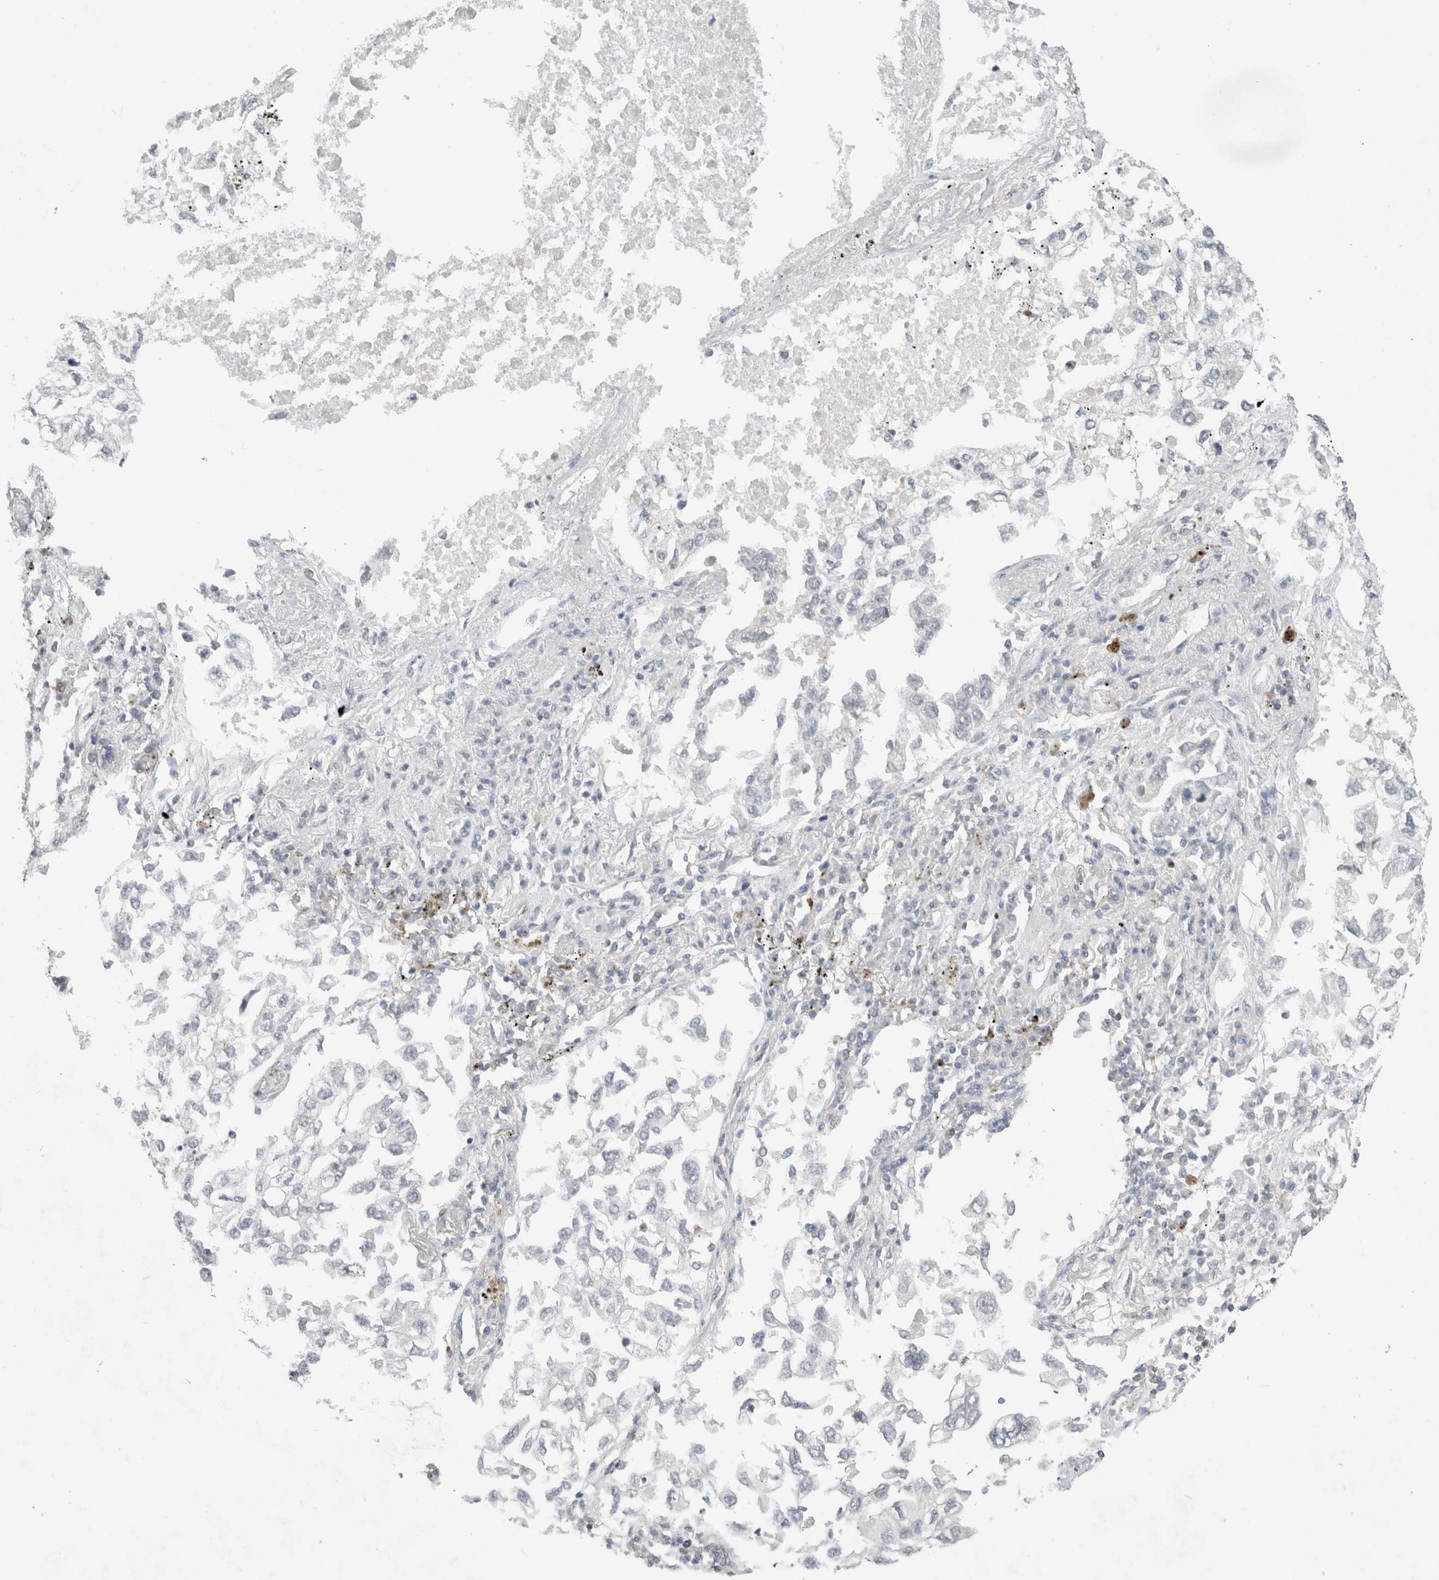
{"staining": {"intensity": "negative", "quantity": "none", "location": "none"}, "tissue": "lung cancer", "cell_type": "Tumor cells", "image_type": "cancer", "snomed": [{"axis": "morphology", "description": "Inflammation, NOS"}, {"axis": "morphology", "description": "Adenocarcinoma, NOS"}, {"axis": "topography", "description": "Lung"}], "caption": "A high-resolution micrograph shows immunohistochemistry (IHC) staining of lung cancer, which exhibits no significant positivity in tumor cells.", "gene": "RASAL2", "patient": {"sex": "male", "age": 63}}